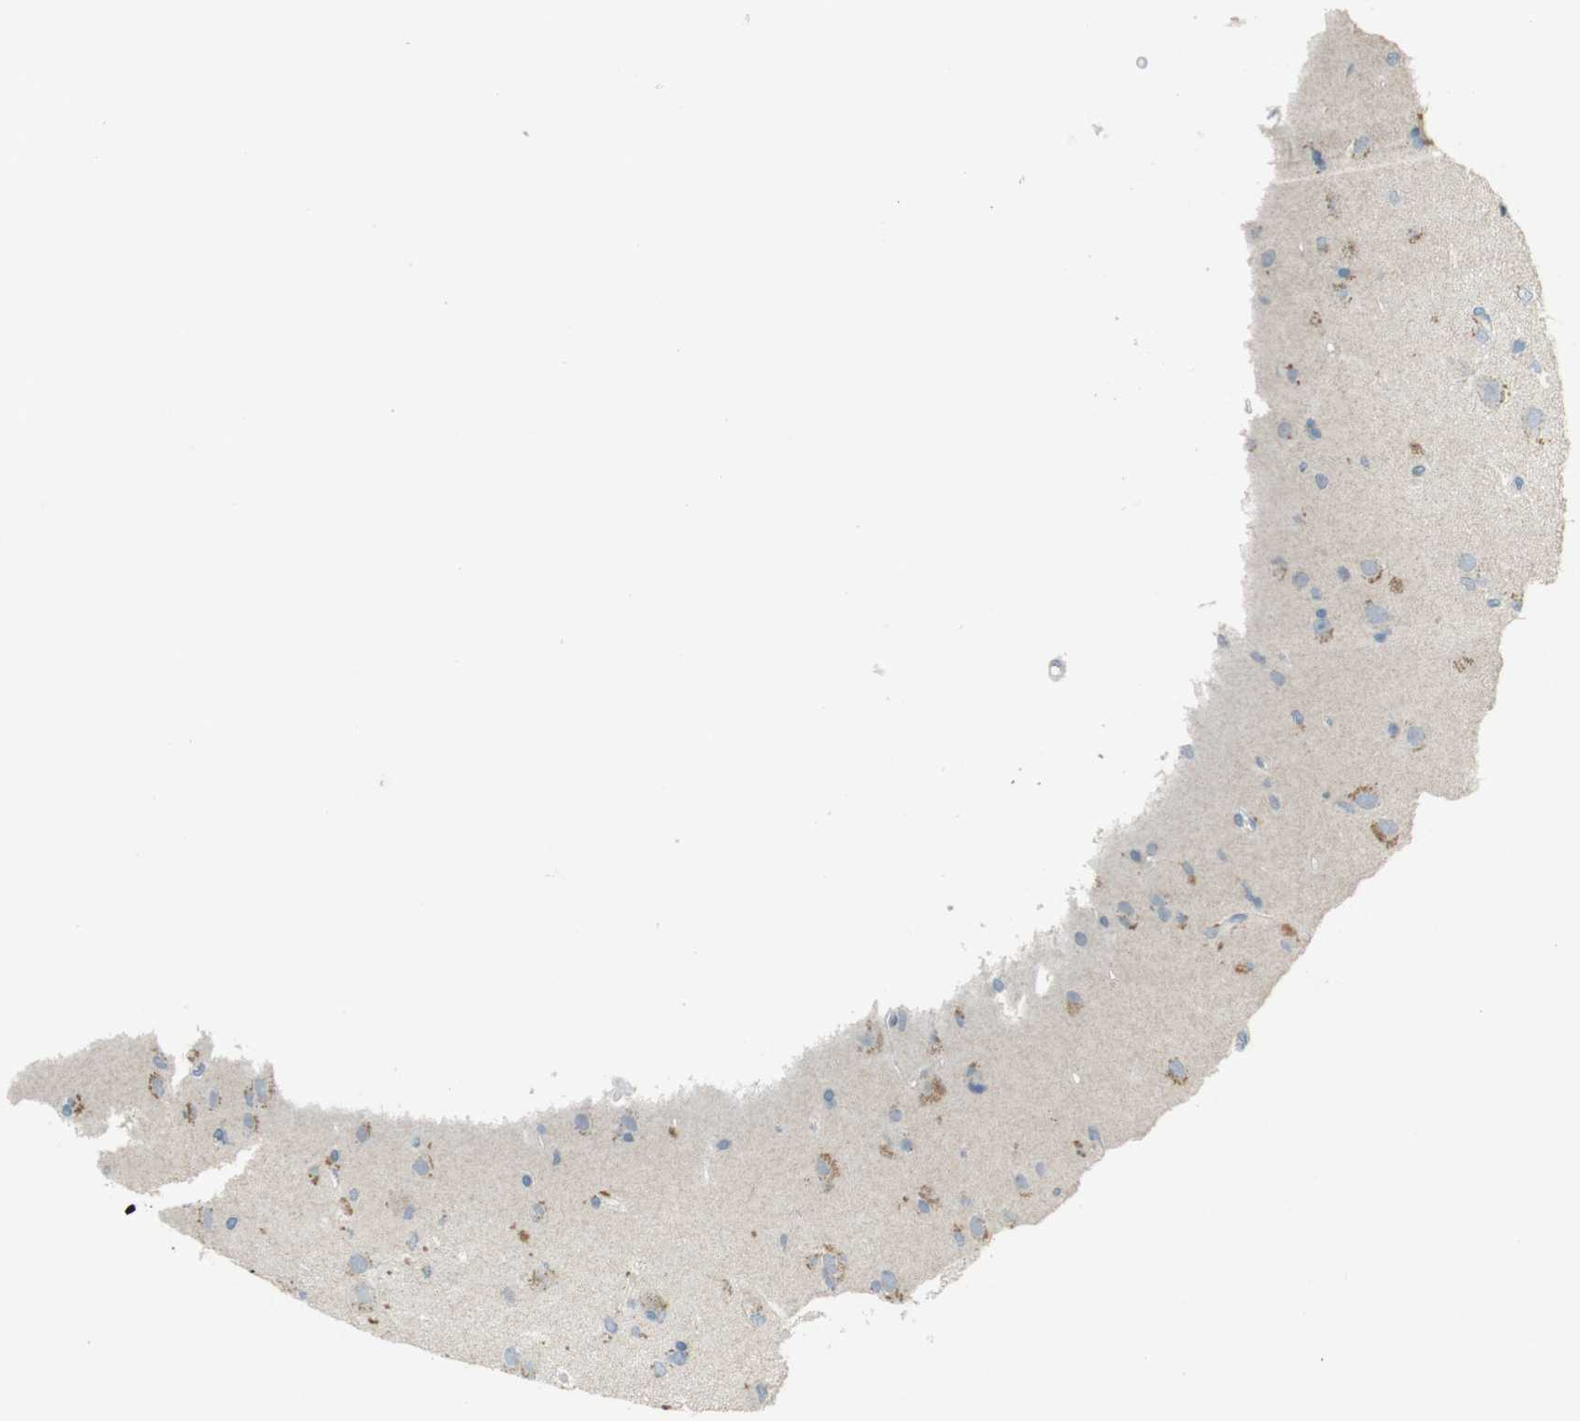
{"staining": {"intensity": "negative", "quantity": "none", "location": "none"}, "tissue": "glioma", "cell_type": "Tumor cells", "image_type": "cancer", "snomed": [{"axis": "morphology", "description": "Glioma, malignant, High grade"}, {"axis": "topography", "description": "Brain"}], "caption": "An immunohistochemistry micrograph of malignant high-grade glioma is shown. There is no staining in tumor cells of malignant high-grade glioma. The staining was performed using DAB to visualize the protein expression in brown, while the nuclei were stained in blue with hematoxylin (Magnification: 20x).", "gene": "MUC5B", "patient": {"sex": "female", "age": 59}}